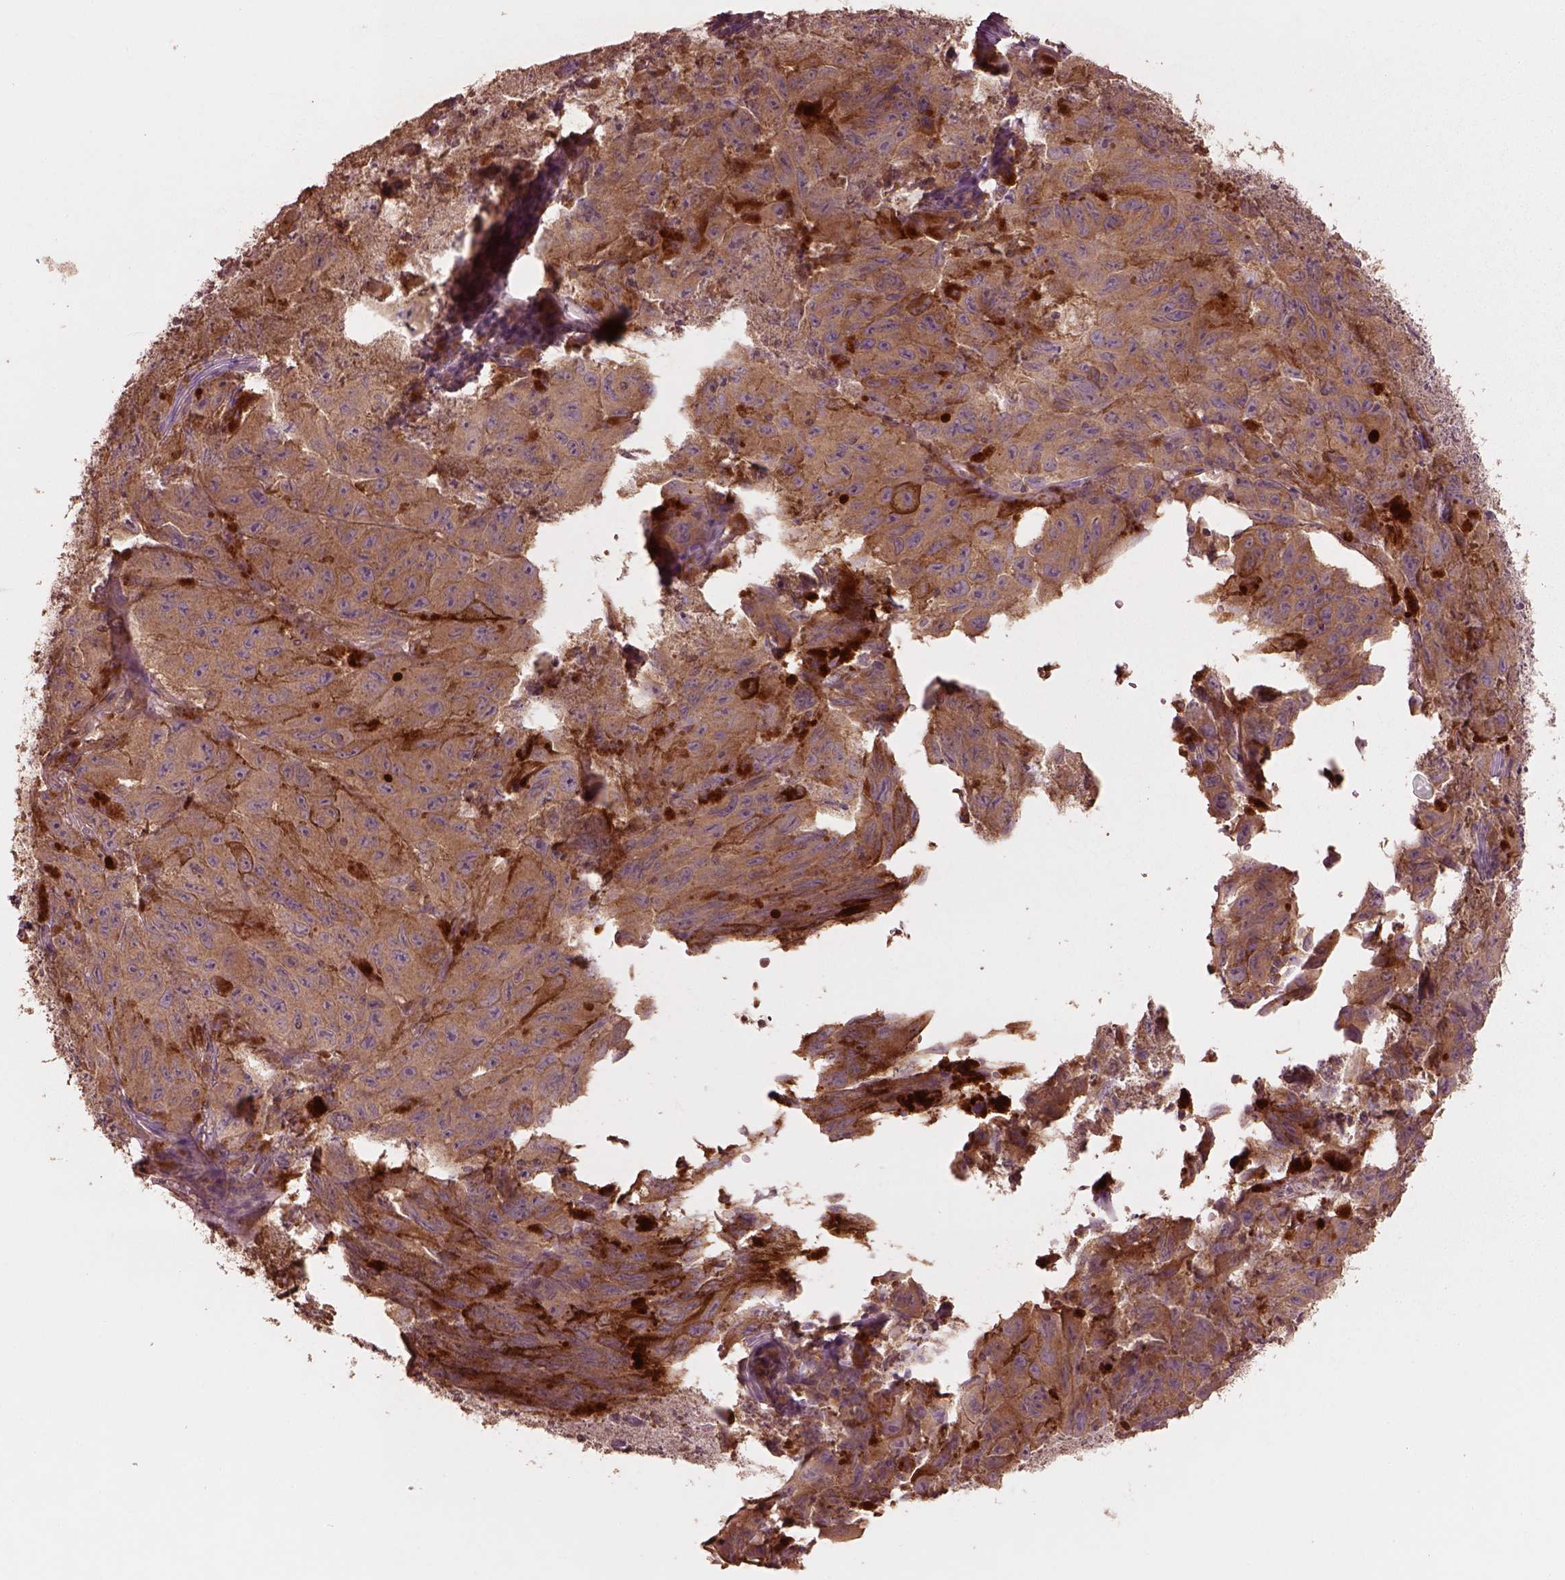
{"staining": {"intensity": "strong", "quantity": "25%-75%", "location": "cytoplasmic/membranous"}, "tissue": "melanoma", "cell_type": "Tumor cells", "image_type": "cancer", "snomed": [{"axis": "morphology", "description": "Malignant melanoma, NOS"}, {"axis": "topography", "description": "Vulva, labia, clitoris and Bartholin´s gland, NO"}], "caption": "Malignant melanoma was stained to show a protein in brown. There is high levels of strong cytoplasmic/membranous staining in approximately 25%-75% of tumor cells.", "gene": "TRADD", "patient": {"sex": "female", "age": 75}}